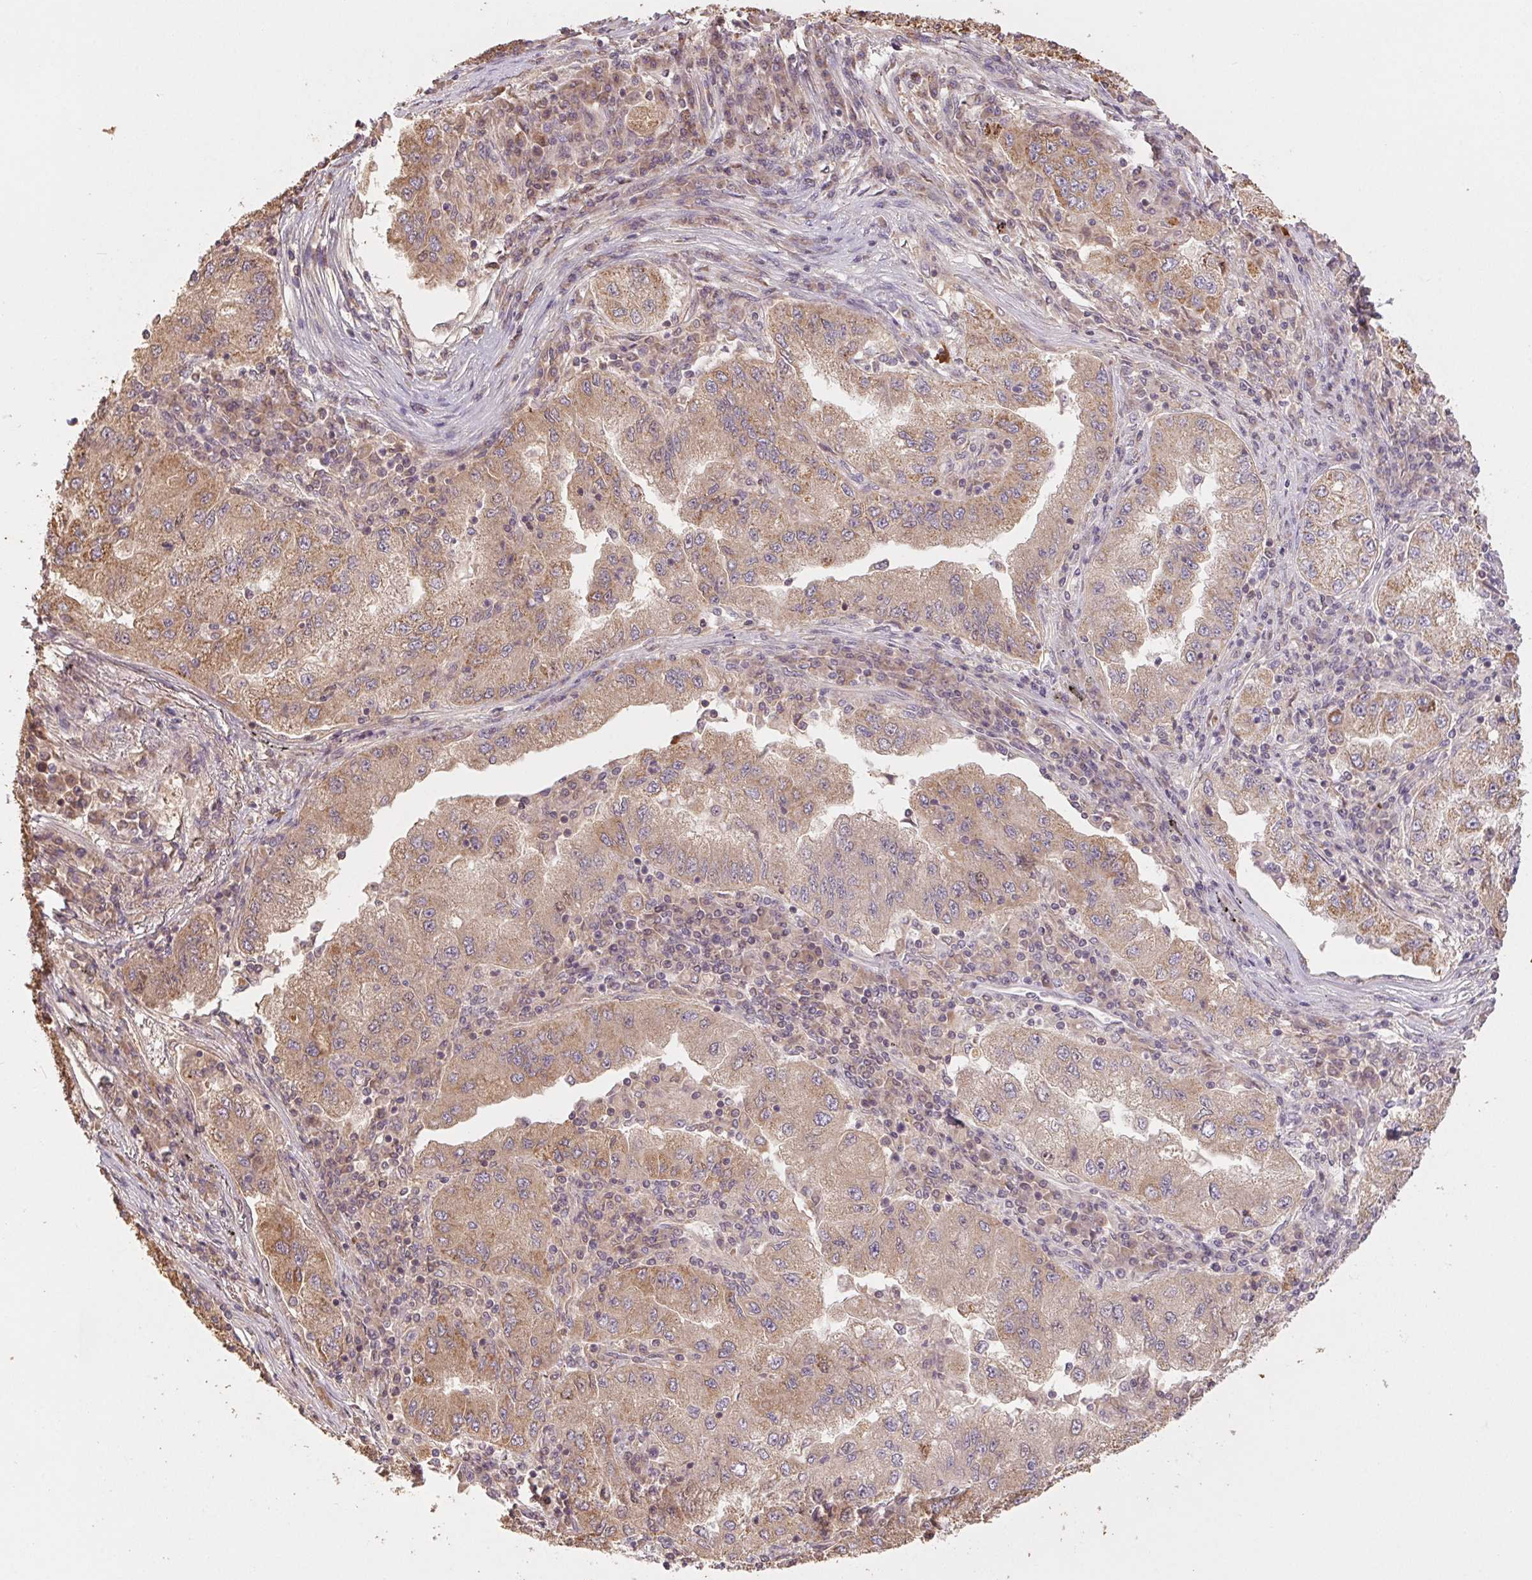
{"staining": {"intensity": "weak", "quantity": ">75%", "location": "cytoplasmic/membranous"}, "tissue": "lung cancer", "cell_type": "Tumor cells", "image_type": "cancer", "snomed": [{"axis": "morphology", "description": "Adenocarcinoma, NOS"}, {"axis": "morphology", "description": "Adenocarcinoma primary or metastatic"}, {"axis": "topography", "description": "Lung"}], "caption": "This is an image of IHC staining of lung cancer, which shows weak staining in the cytoplasmic/membranous of tumor cells.", "gene": "MAP3K5", "patient": {"sex": "male", "age": 74}}